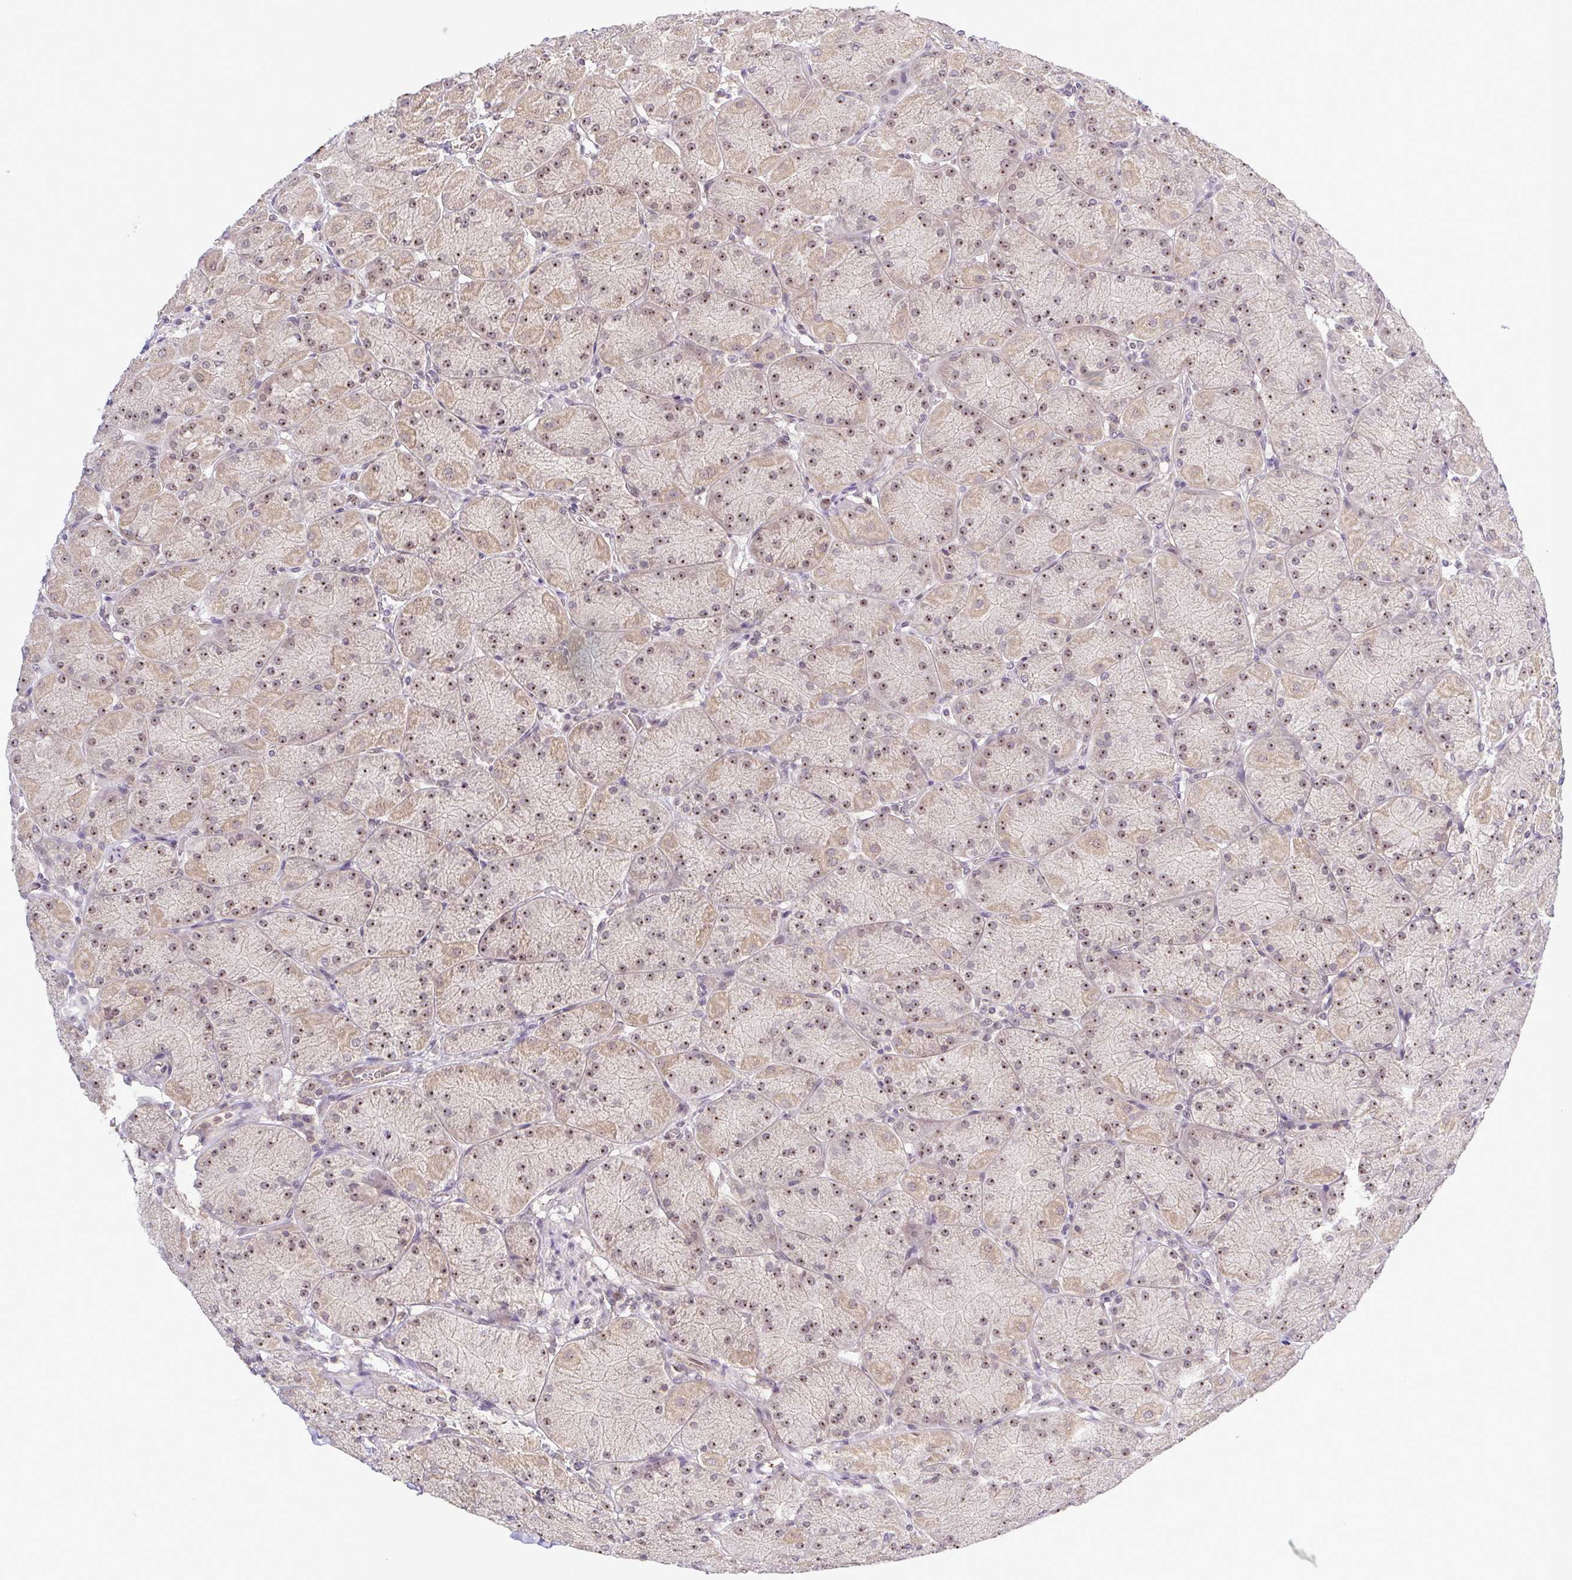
{"staining": {"intensity": "moderate", "quantity": ">75%", "location": "cytoplasmic/membranous,nuclear"}, "tissue": "stomach", "cell_type": "Glandular cells", "image_type": "normal", "snomed": [{"axis": "morphology", "description": "Normal tissue, NOS"}, {"axis": "topography", "description": "Stomach, upper"}], "caption": "A brown stain labels moderate cytoplasmic/membranous,nuclear expression of a protein in glandular cells of benign stomach. Nuclei are stained in blue.", "gene": "RSL24D1", "patient": {"sex": "female", "age": 56}}